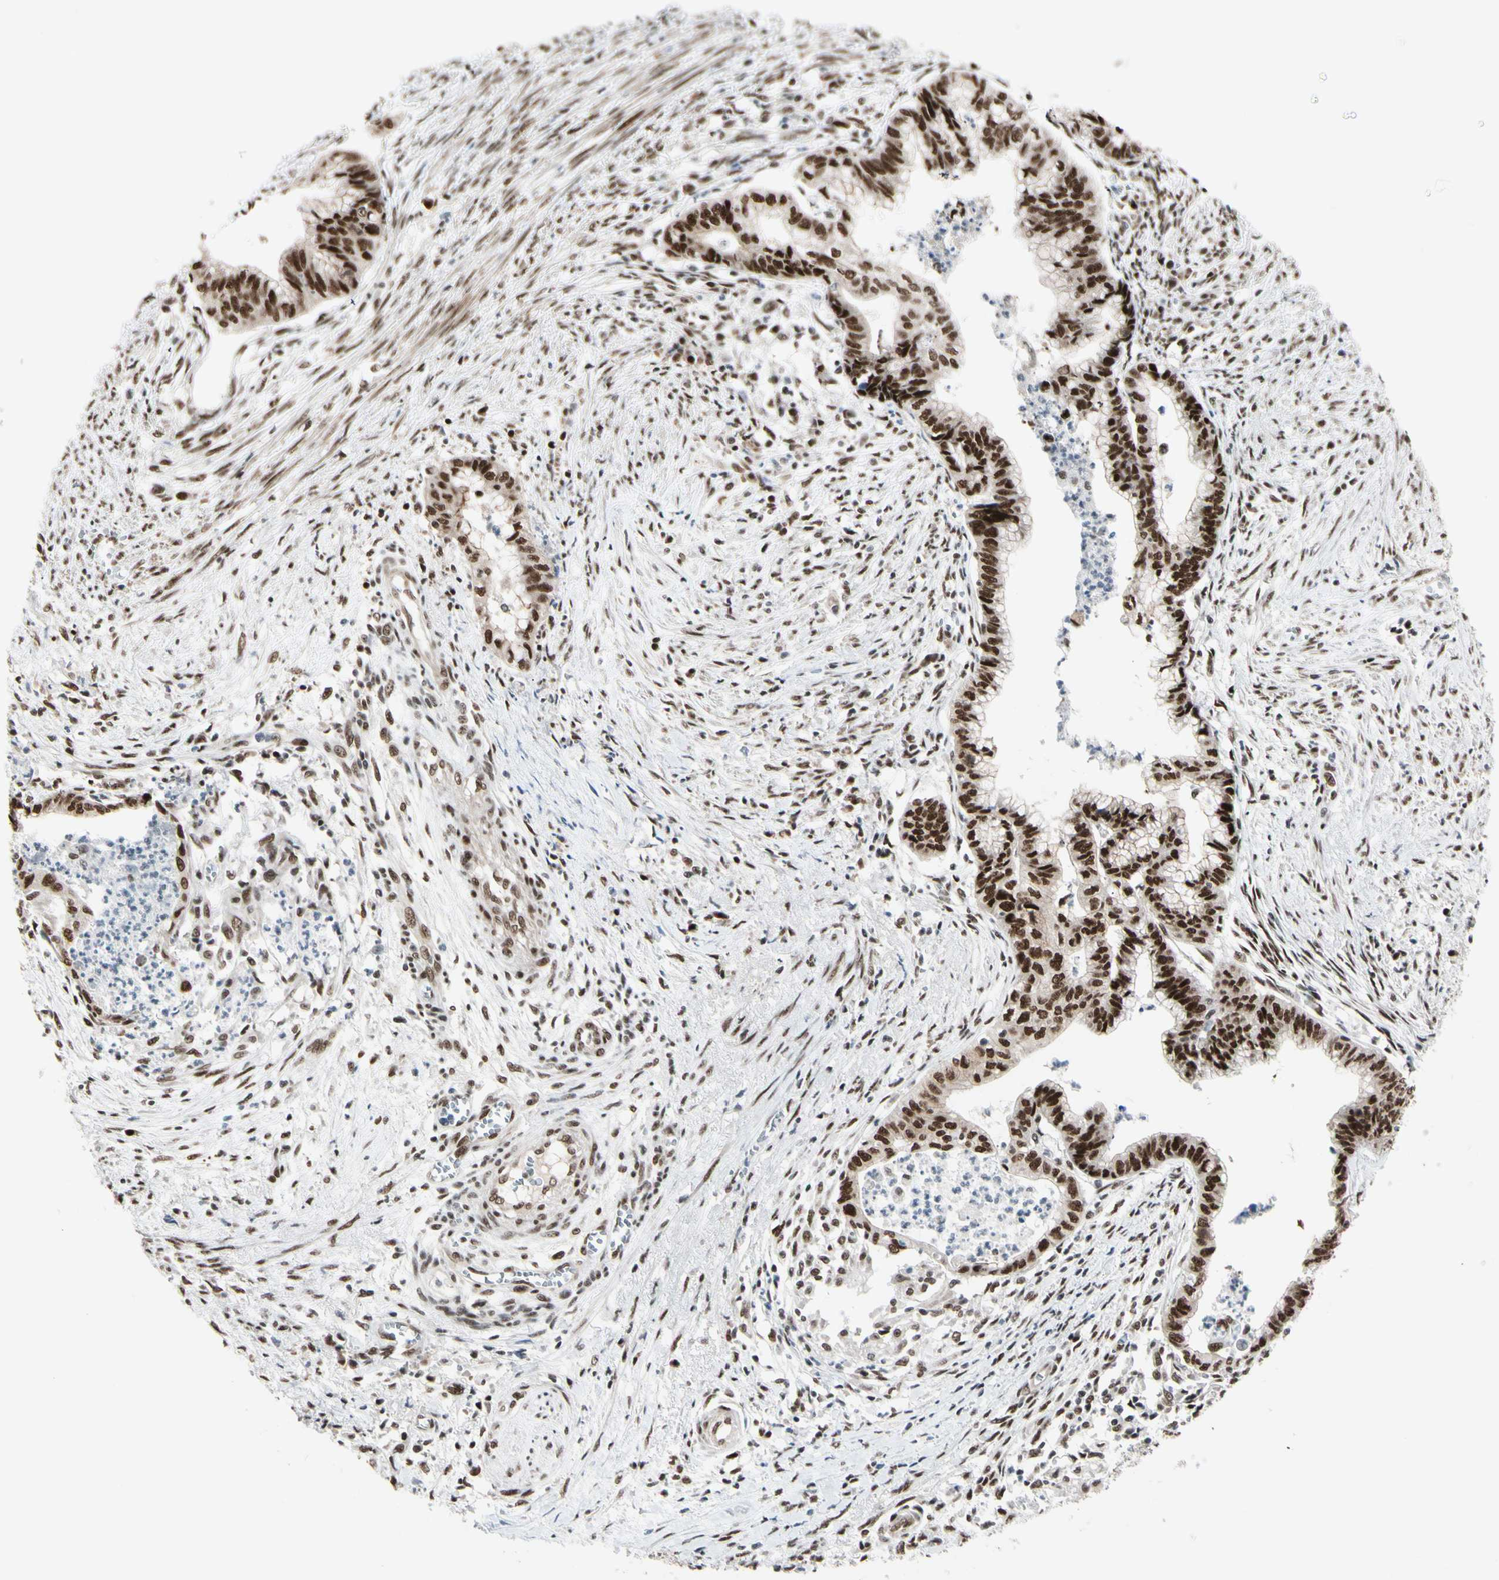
{"staining": {"intensity": "strong", "quantity": ">75%", "location": "nuclear"}, "tissue": "endometrial cancer", "cell_type": "Tumor cells", "image_type": "cancer", "snomed": [{"axis": "morphology", "description": "Necrosis, NOS"}, {"axis": "morphology", "description": "Adenocarcinoma, NOS"}, {"axis": "topography", "description": "Endometrium"}], "caption": "Immunohistochemistry (IHC) image of neoplastic tissue: endometrial cancer stained using IHC shows high levels of strong protein expression localized specifically in the nuclear of tumor cells, appearing as a nuclear brown color.", "gene": "CHAMP1", "patient": {"sex": "female", "age": 79}}